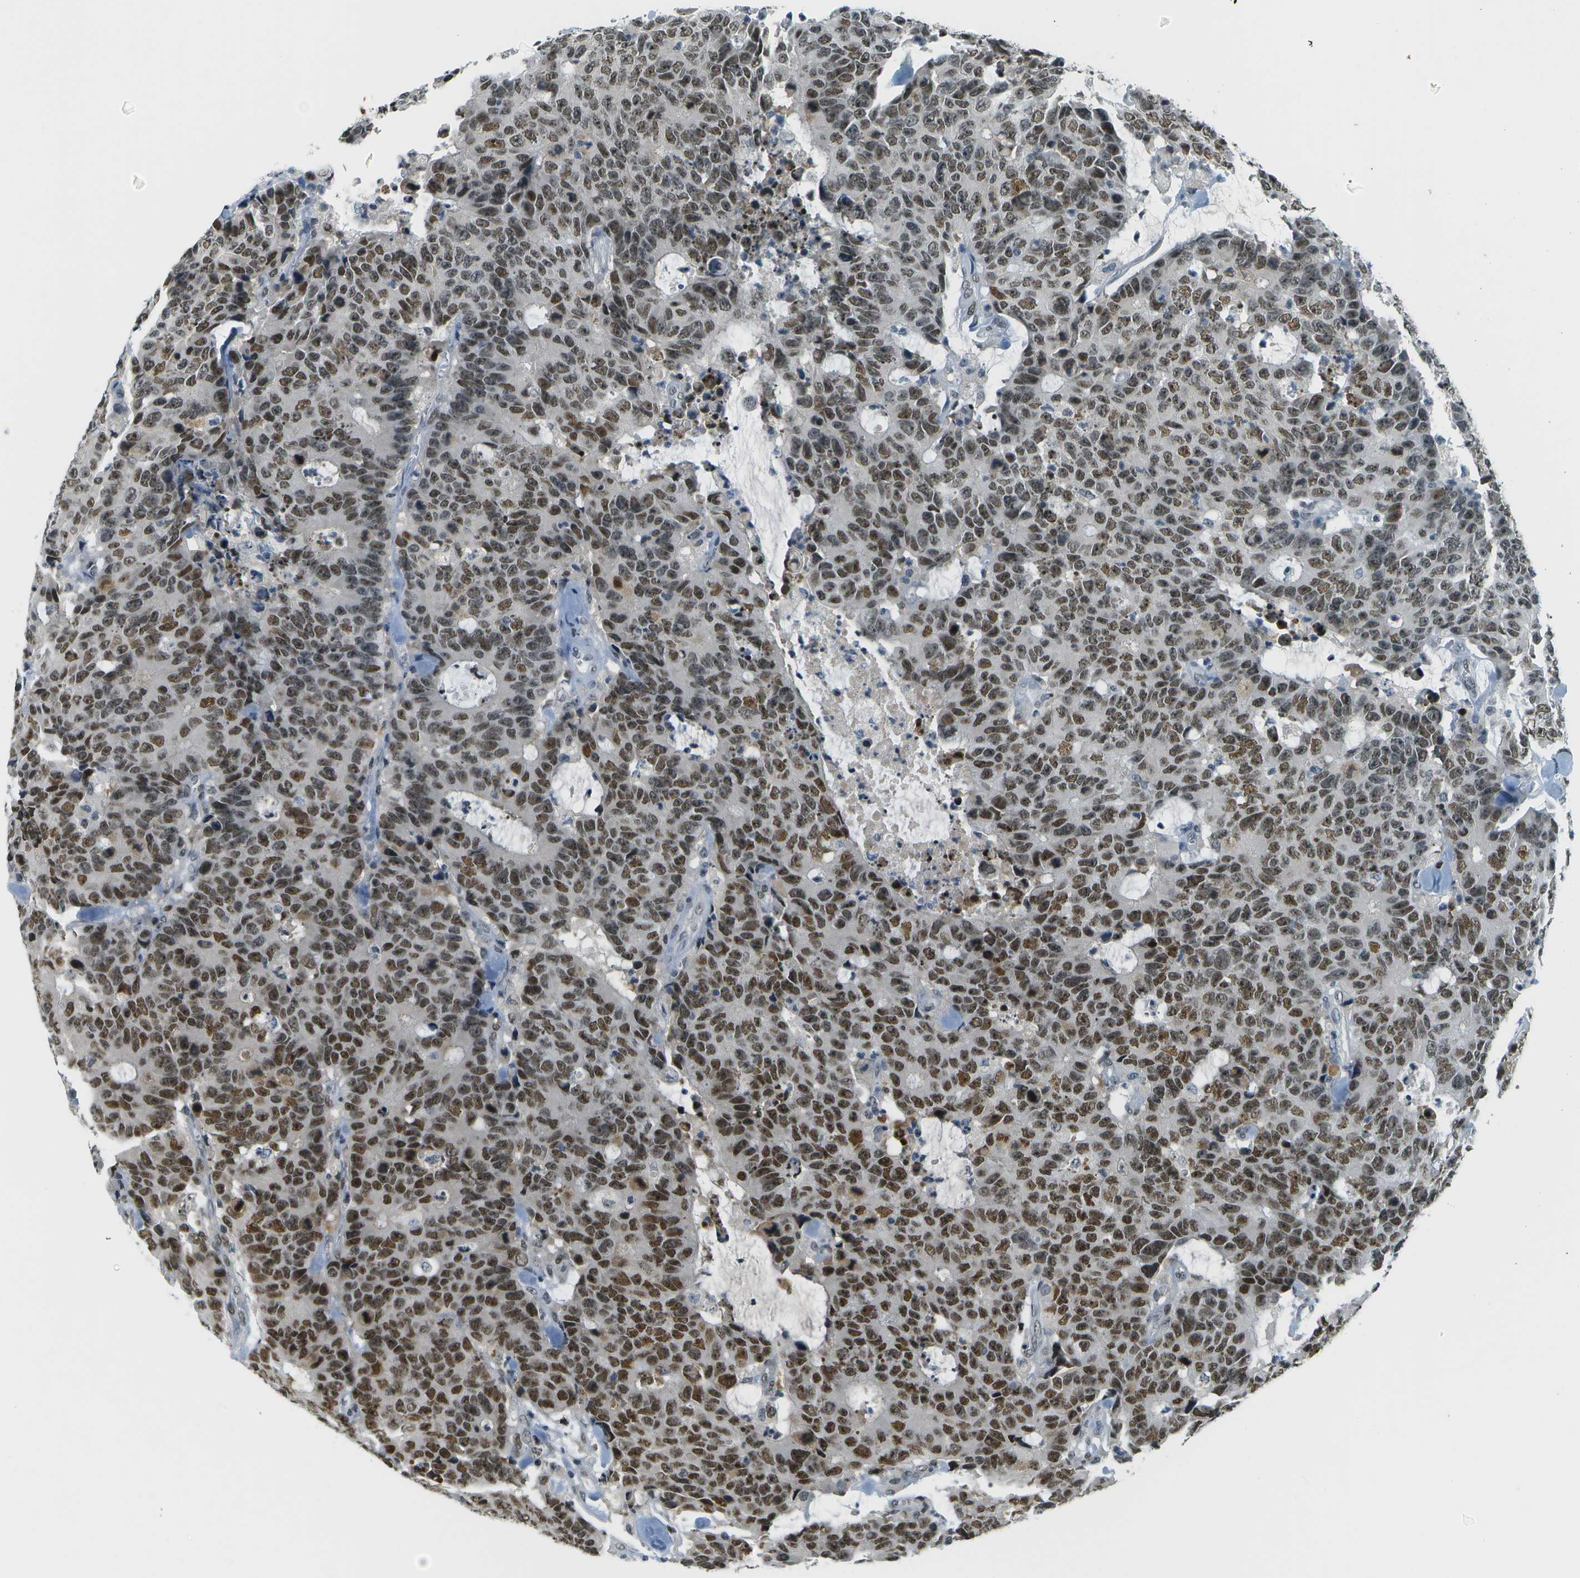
{"staining": {"intensity": "strong", "quantity": ">75%", "location": "nuclear"}, "tissue": "colorectal cancer", "cell_type": "Tumor cells", "image_type": "cancer", "snomed": [{"axis": "morphology", "description": "Adenocarcinoma, NOS"}, {"axis": "topography", "description": "Colon"}], "caption": "Human colorectal adenocarcinoma stained with a protein marker exhibits strong staining in tumor cells.", "gene": "CBX5", "patient": {"sex": "female", "age": 86}}